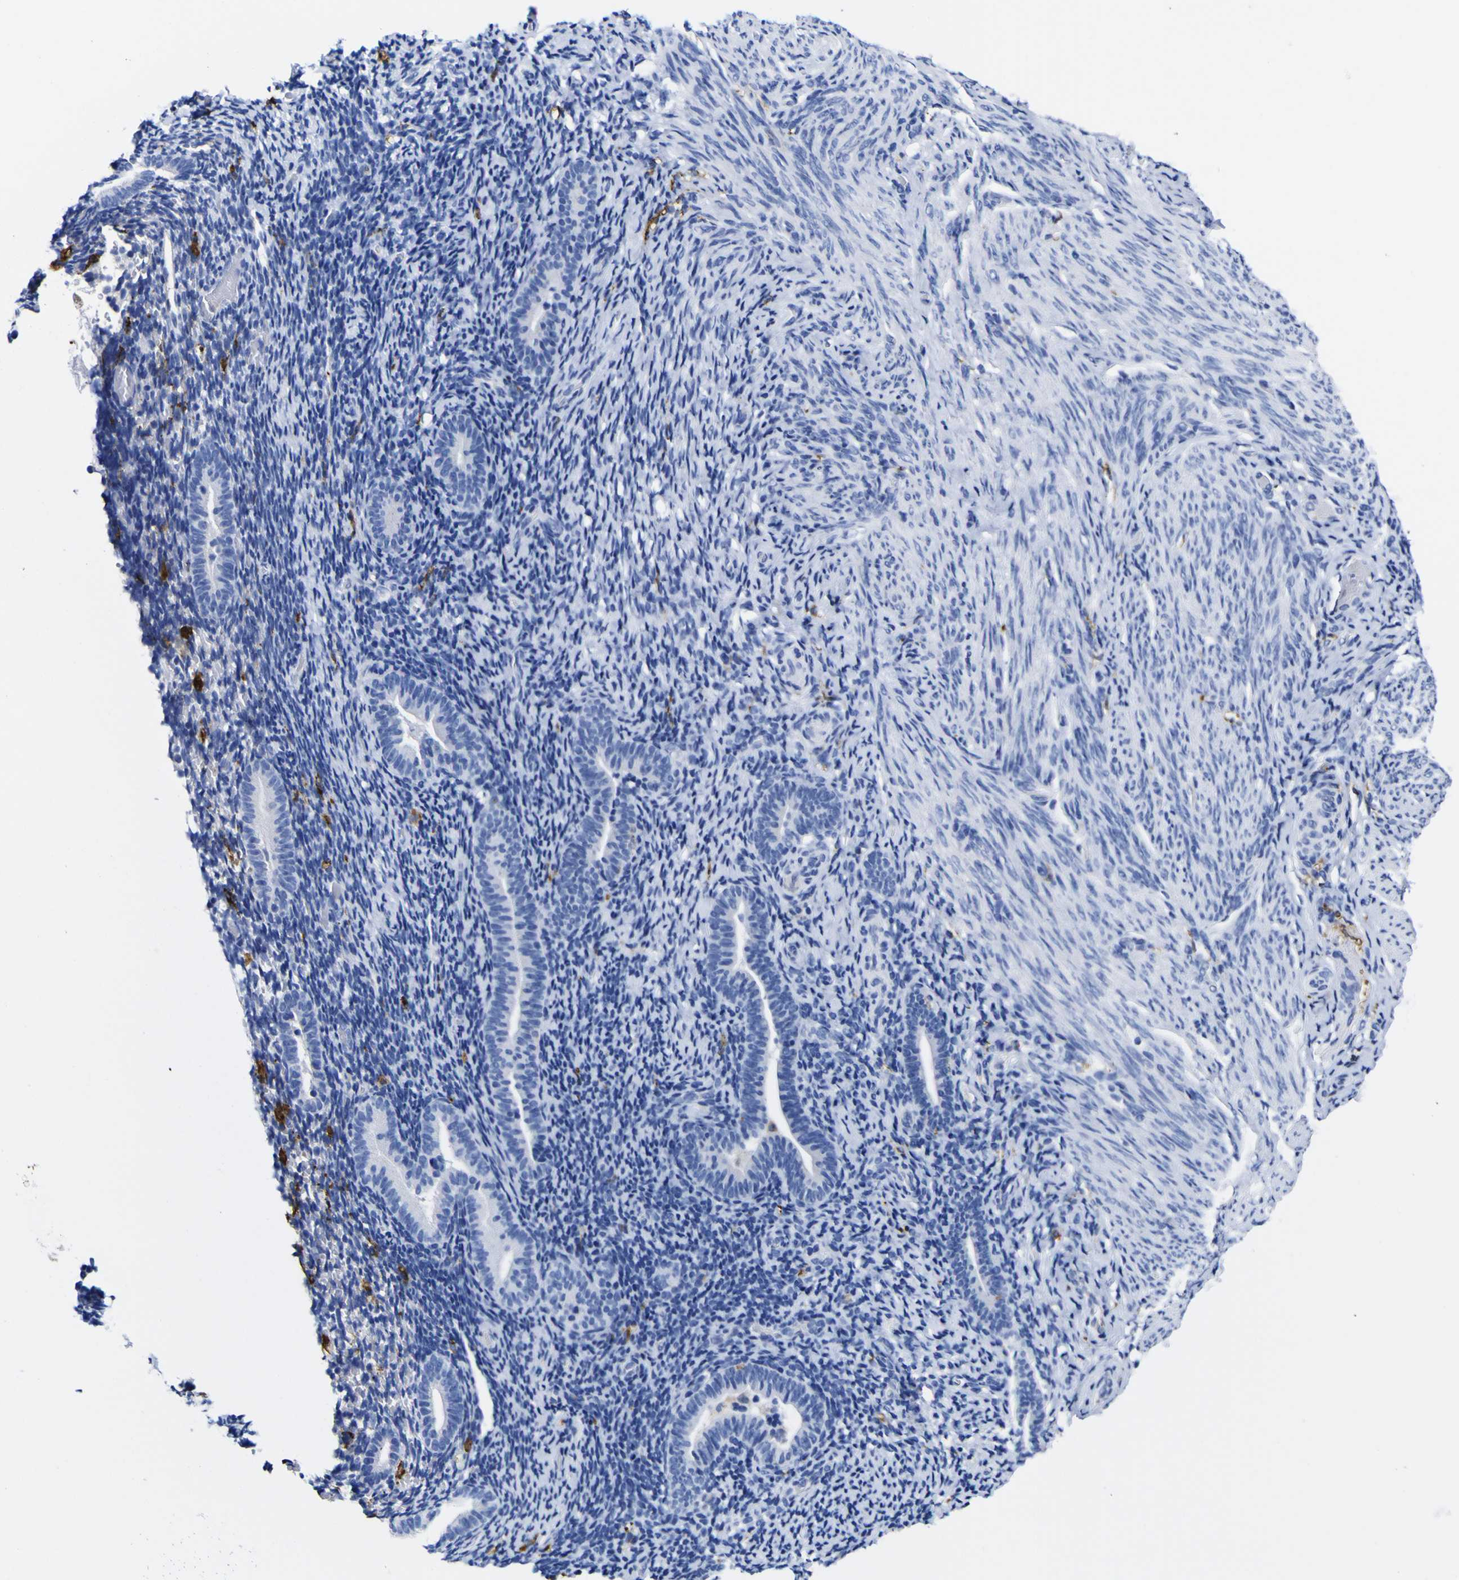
{"staining": {"intensity": "negative", "quantity": "none", "location": "none"}, "tissue": "endometrium", "cell_type": "Cells in endometrial stroma", "image_type": "normal", "snomed": [{"axis": "morphology", "description": "Normal tissue, NOS"}, {"axis": "topography", "description": "Endometrium"}], "caption": "Human endometrium stained for a protein using IHC exhibits no expression in cells in endometrial stroma.", "gene": "HLA", "patient": {"sex": "female", "age": 51}}